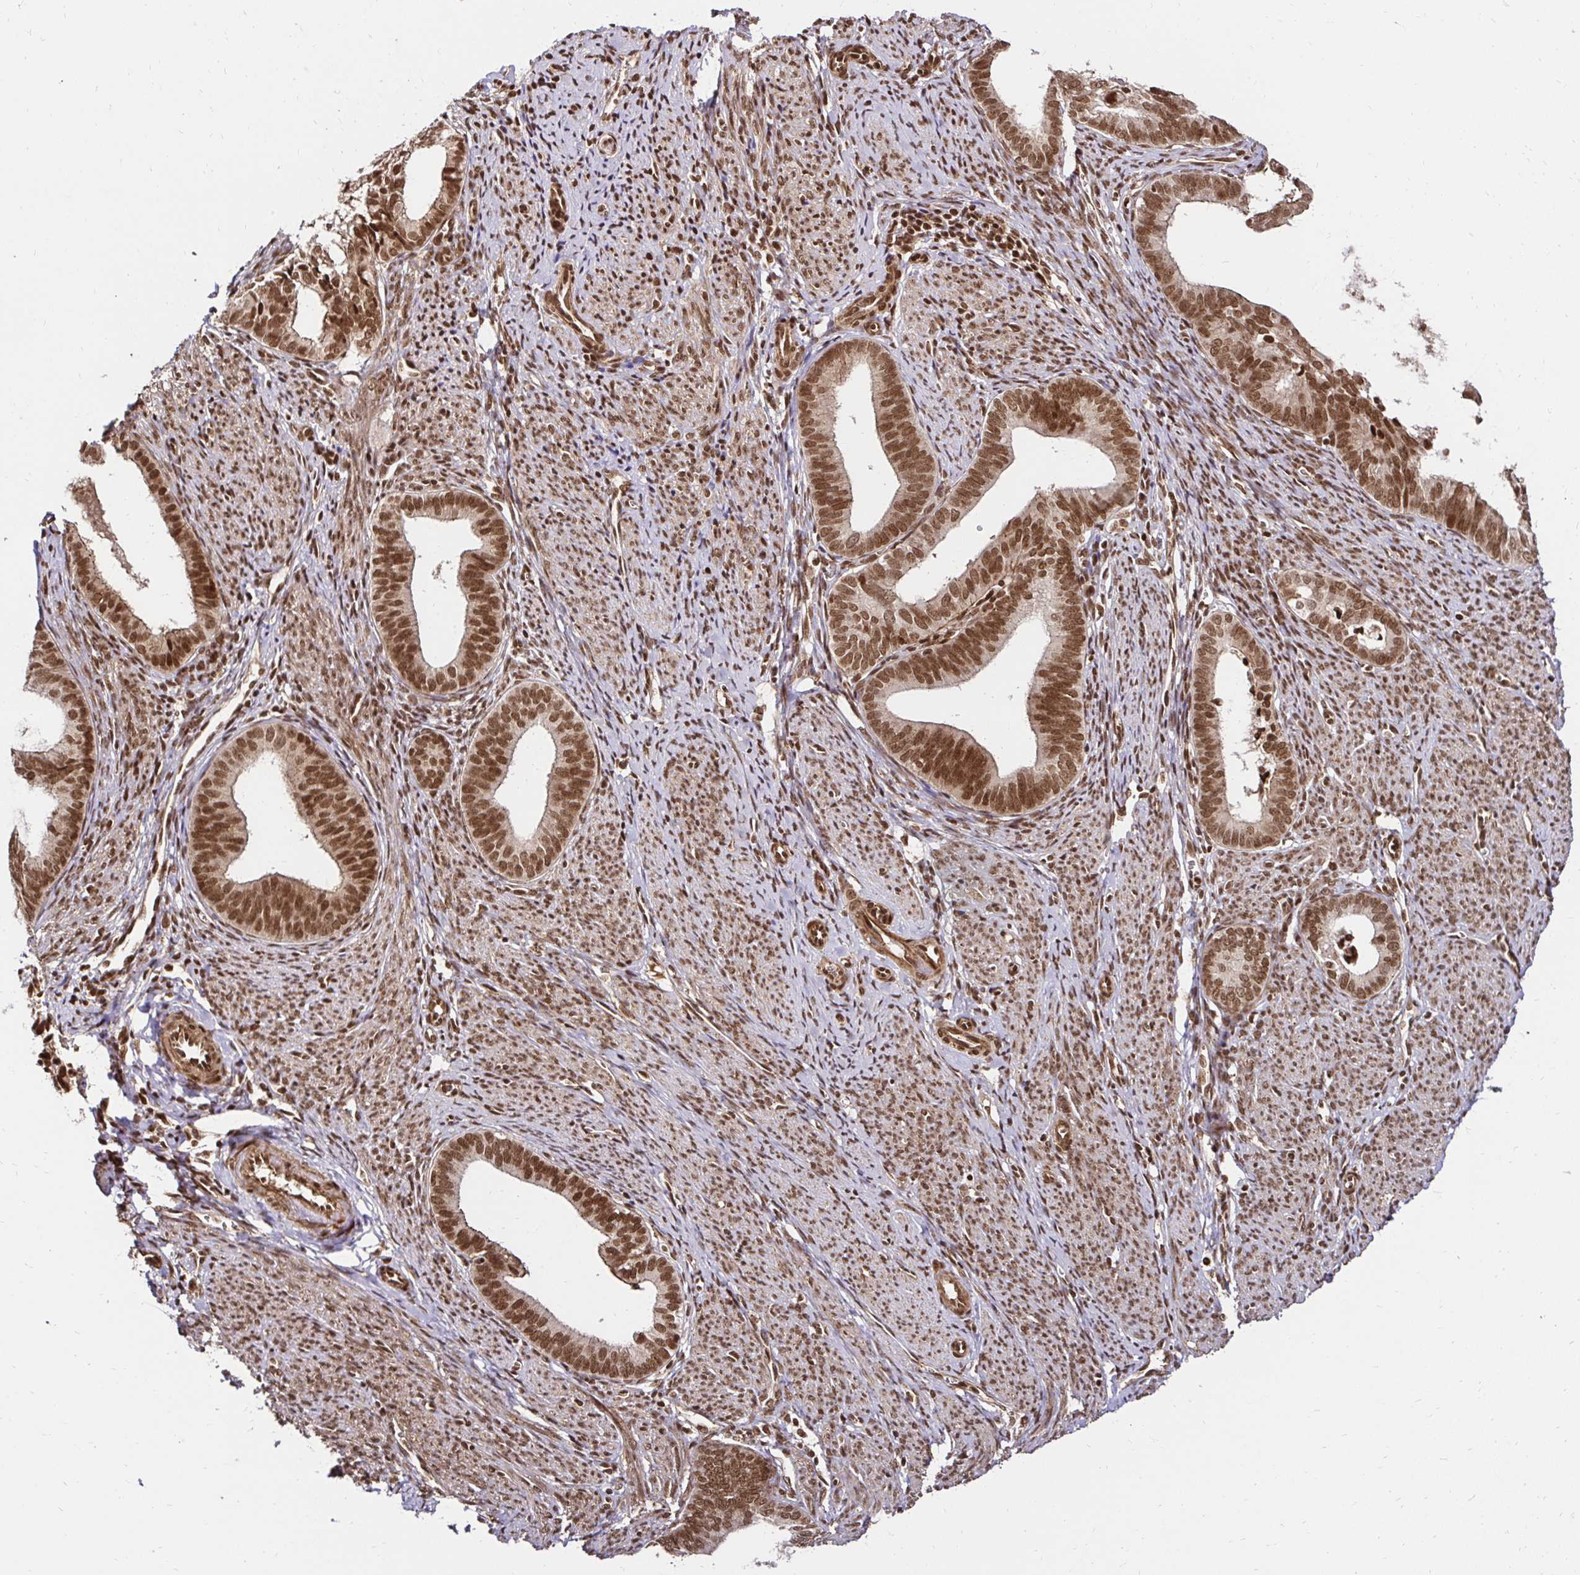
{"staining": {"intensity": "strong", "quantity": ">75%", "location": "nuclear"}, "tissue": "endometrial cancer", "cell_type": "Tumor cells", "image_type": "cancer", "snomed": [{"axis": "morphology", "description": "Adenocarcinoma, NOS"}, {"axis": "topography", "description": "Endometrium"}], "caption": "Endometrial cancer tissue demonstrates strong nuclear positivity in approximately >75% of tumor cells, visualized by immunohistochemistry.", "gene": "GLYR1", "patient": {"sex": "female", "age": 75}}